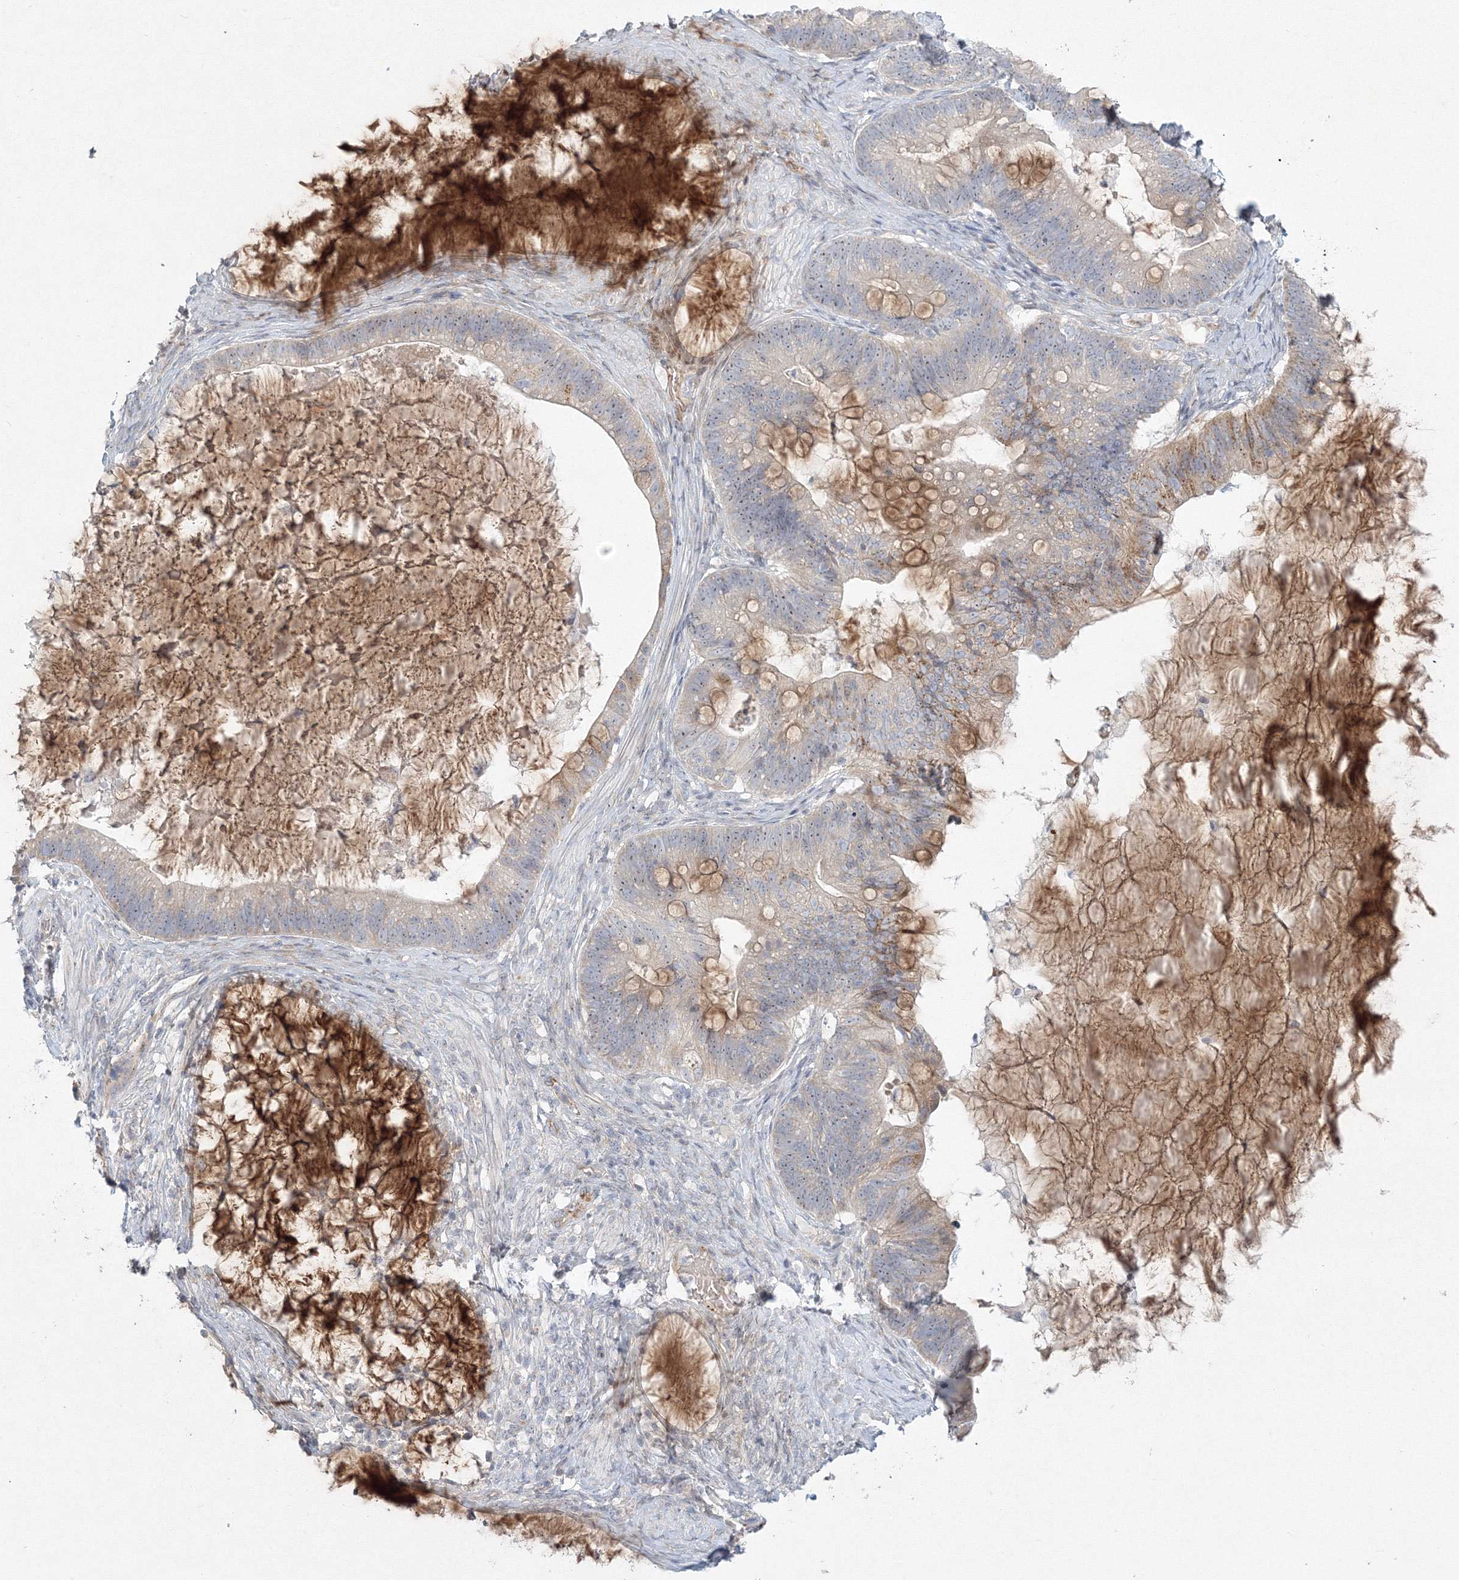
{"staining": {"intensity": "weak", "quantity": "25%-75%", "location": "cytoplasmic/membranous"}, "tissue": "ovarian cancer", "cell_type": "Tumor cells", "image_type": "cancer", "snomed": [{"axis": "morphology", "description": "Cystadenocarcinoma, mucinous, NOS"}, {"axis": "topography", "description": "Ovary"}], "caption": "A brown stain highlights weak cytoplasmic/membranous expression of a protein in ovarian cancer (mucinous cystadenocarcinoma) tumor cells.", "gene": "WDR49", "patient": {"sex": "female", "age": 61}}